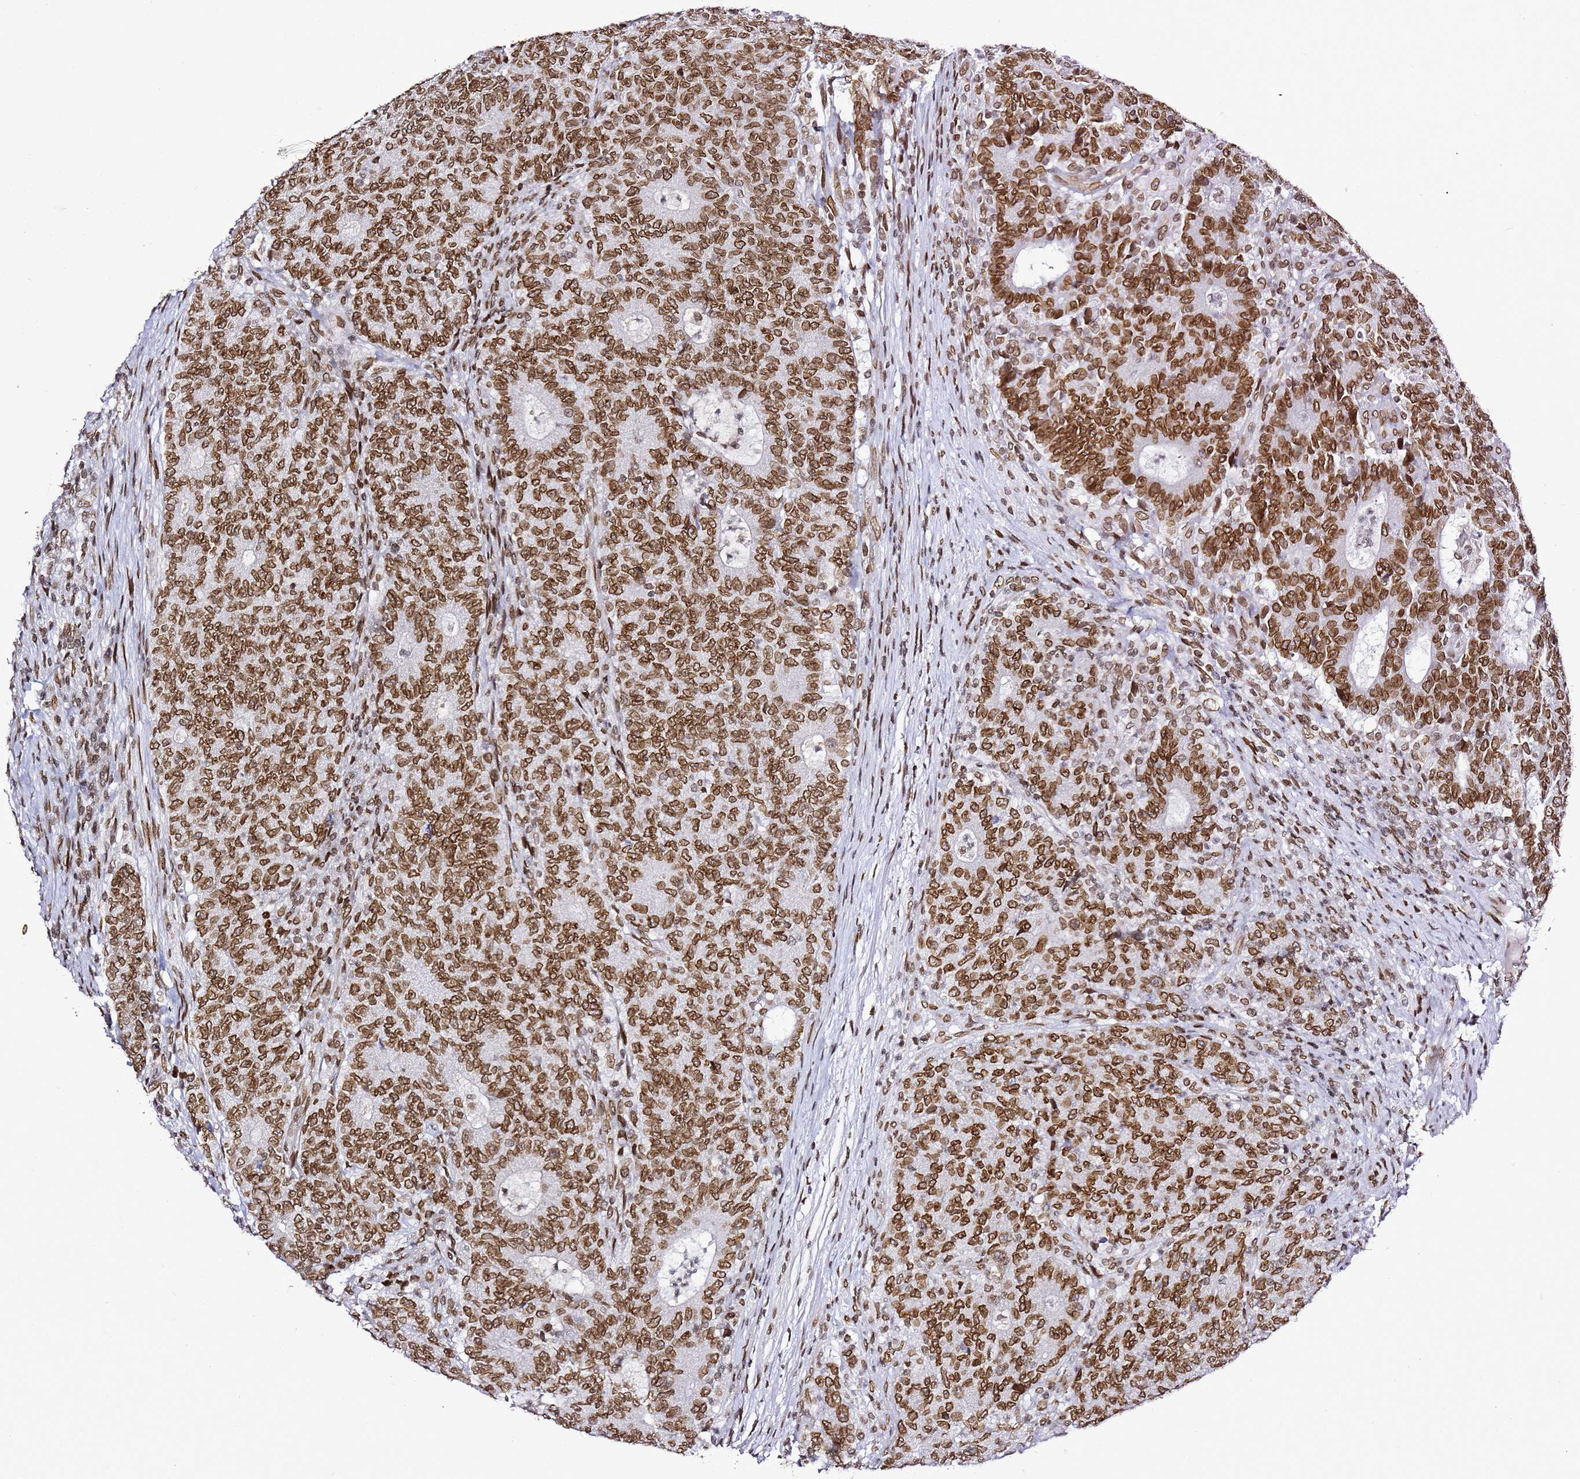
{"staining": {"intensity": "strong", "quantity": ">75%", "location": "nuclear"}, "tissue": "colorectal cancer", "cell_type": "Tumor cells", "image_type": "cancer", "snomed": [{"axis": "morphology", "description": "Adenocarcinoma, NOS"}, {"axis": "topography", "description": "Colon"}], "caption": "A micrograph of human adenocarcinoma (colorectal) stained for a protein reveals strong nuclear brown staining in tumor cells. (DAB IHC with brightfield microscopy, high magnification).", "gene": "POU6F1", "patient": {"sex": "female", "age": 75}}